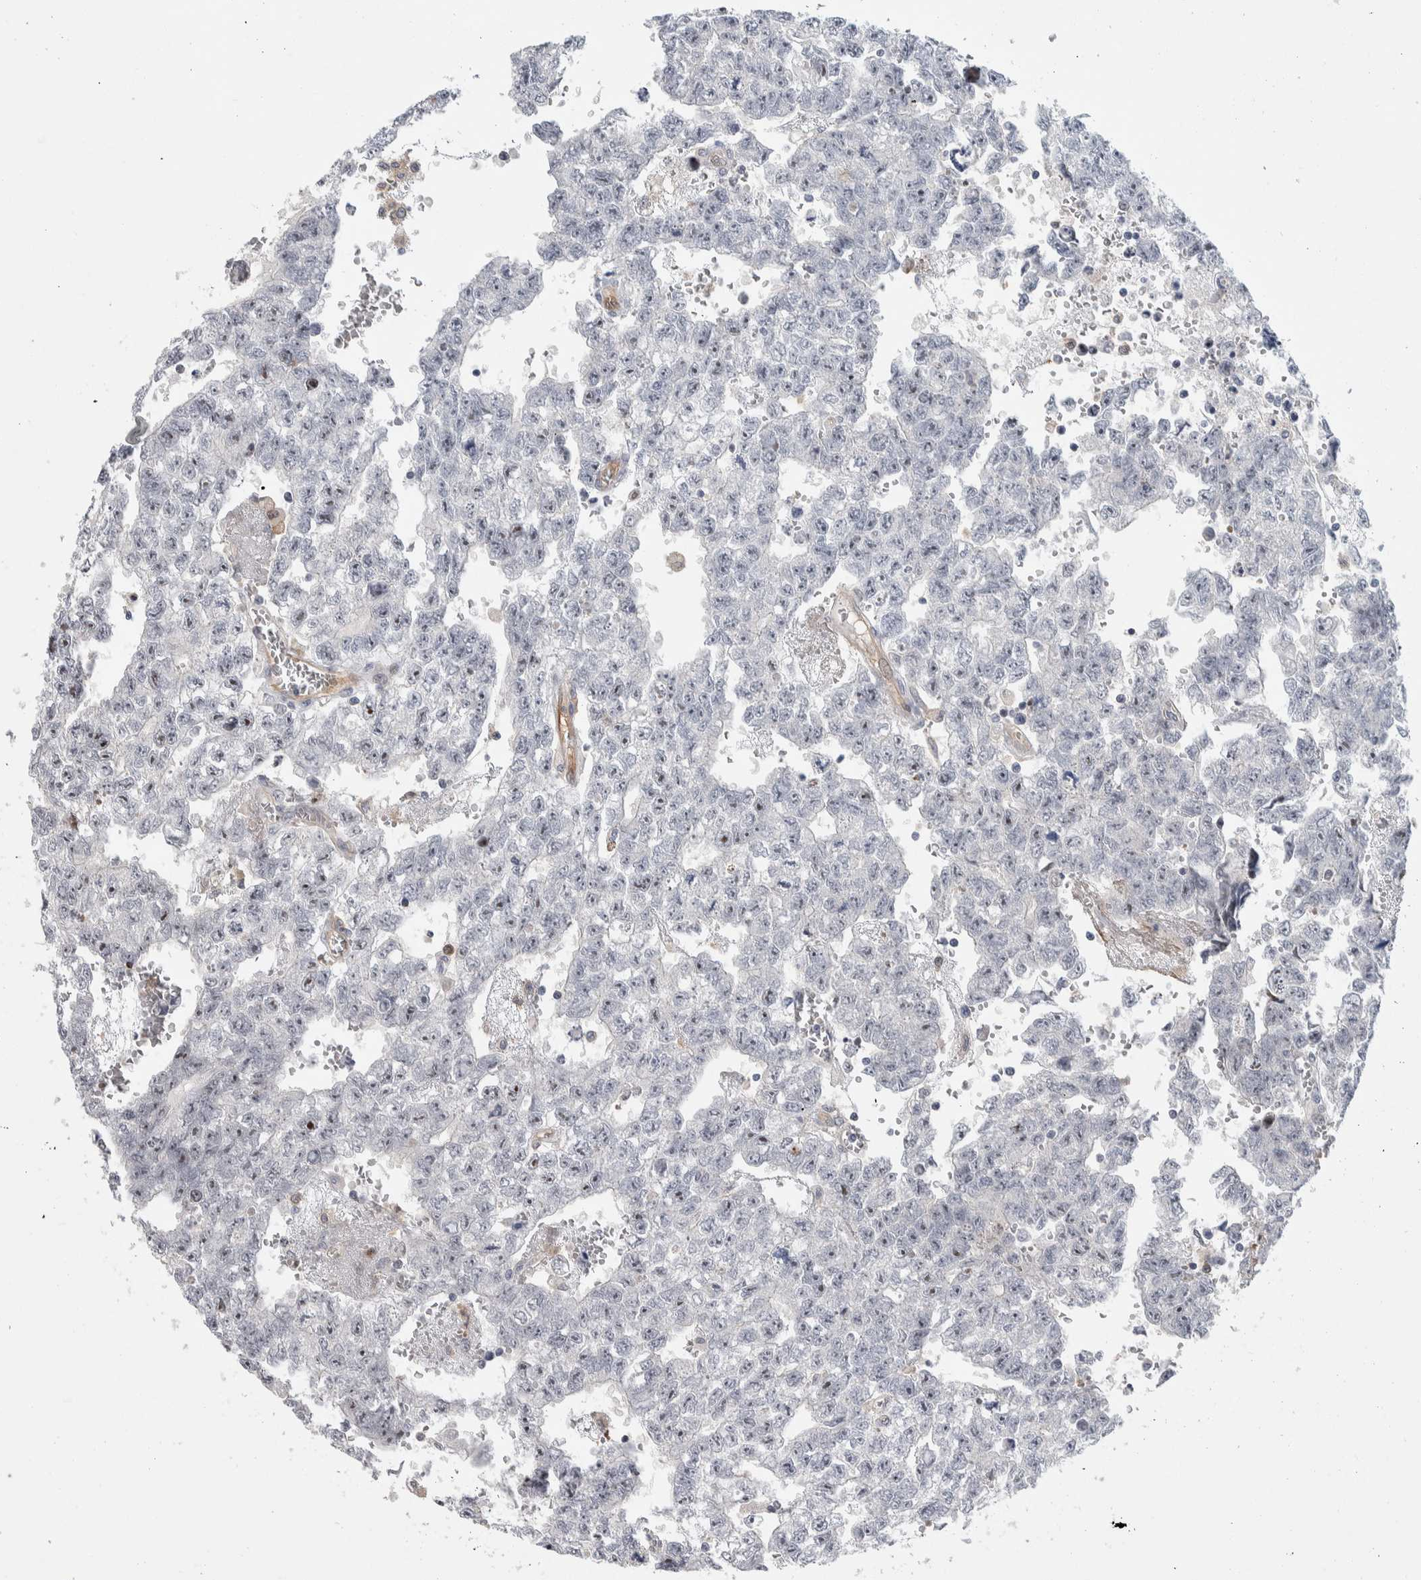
{"staining": {"intensity": "moderate", "quantity": "<25%", "location": "nuclear"}, "tissue": "testis cancer", "cell_type": "Tumor cells", "image_type": "cancer", "snomed": [{"axis": "morphology", "description": "Seminoma, NOS"}, {"axis": "morphology", "description": "Carcinoma, Embryonal, NOS"}, {"axis": "topography", "description": "Testis"}], "caption": "This is a histology image of immunohistochemistry staining of embryonal carcinoma (testis), which shows moderate staining in the nuclear of tumor cells.", "gene": "MSL1", "patient": {"sex": "male", "age": 38}}